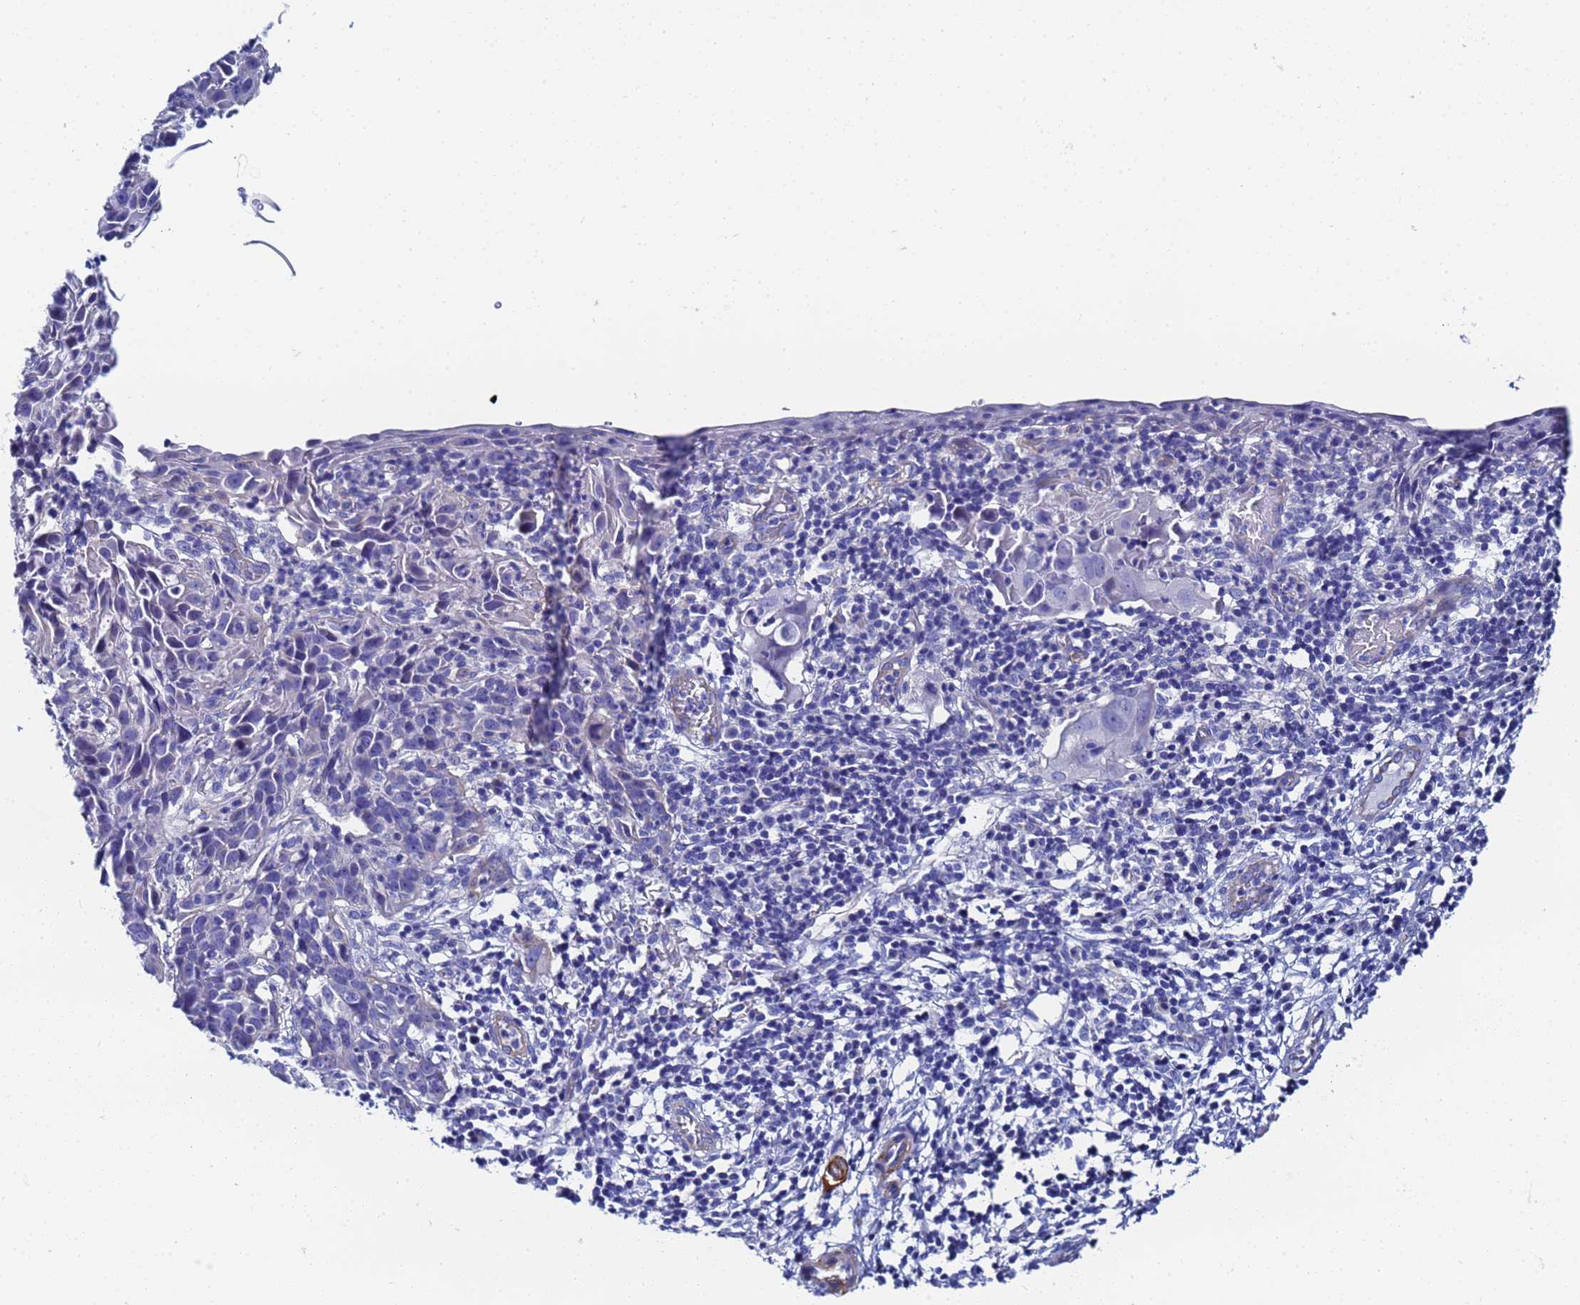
{"staining": {"intensity": "negative", "quantity": "none", "location": "none"}, "tissue": "cervical cancer", "cell_type": "Tumor cells", "image_type": "cancer", "snomed": [{"axis": "morphology", "description": "Squamous cell carcinoma, NOS"}, {"axis": "topography", "description": "Cervix"}], "caption": "High magnification brightfield microscopy of cervical cancer (squamous cell carcinoma) stained with DAB (brown) and counterstained with hematoxylin (blue): tumor cells show no significant staining.", "gene": "RAB39B", "patient": {"sex": "female", "age": 50}}